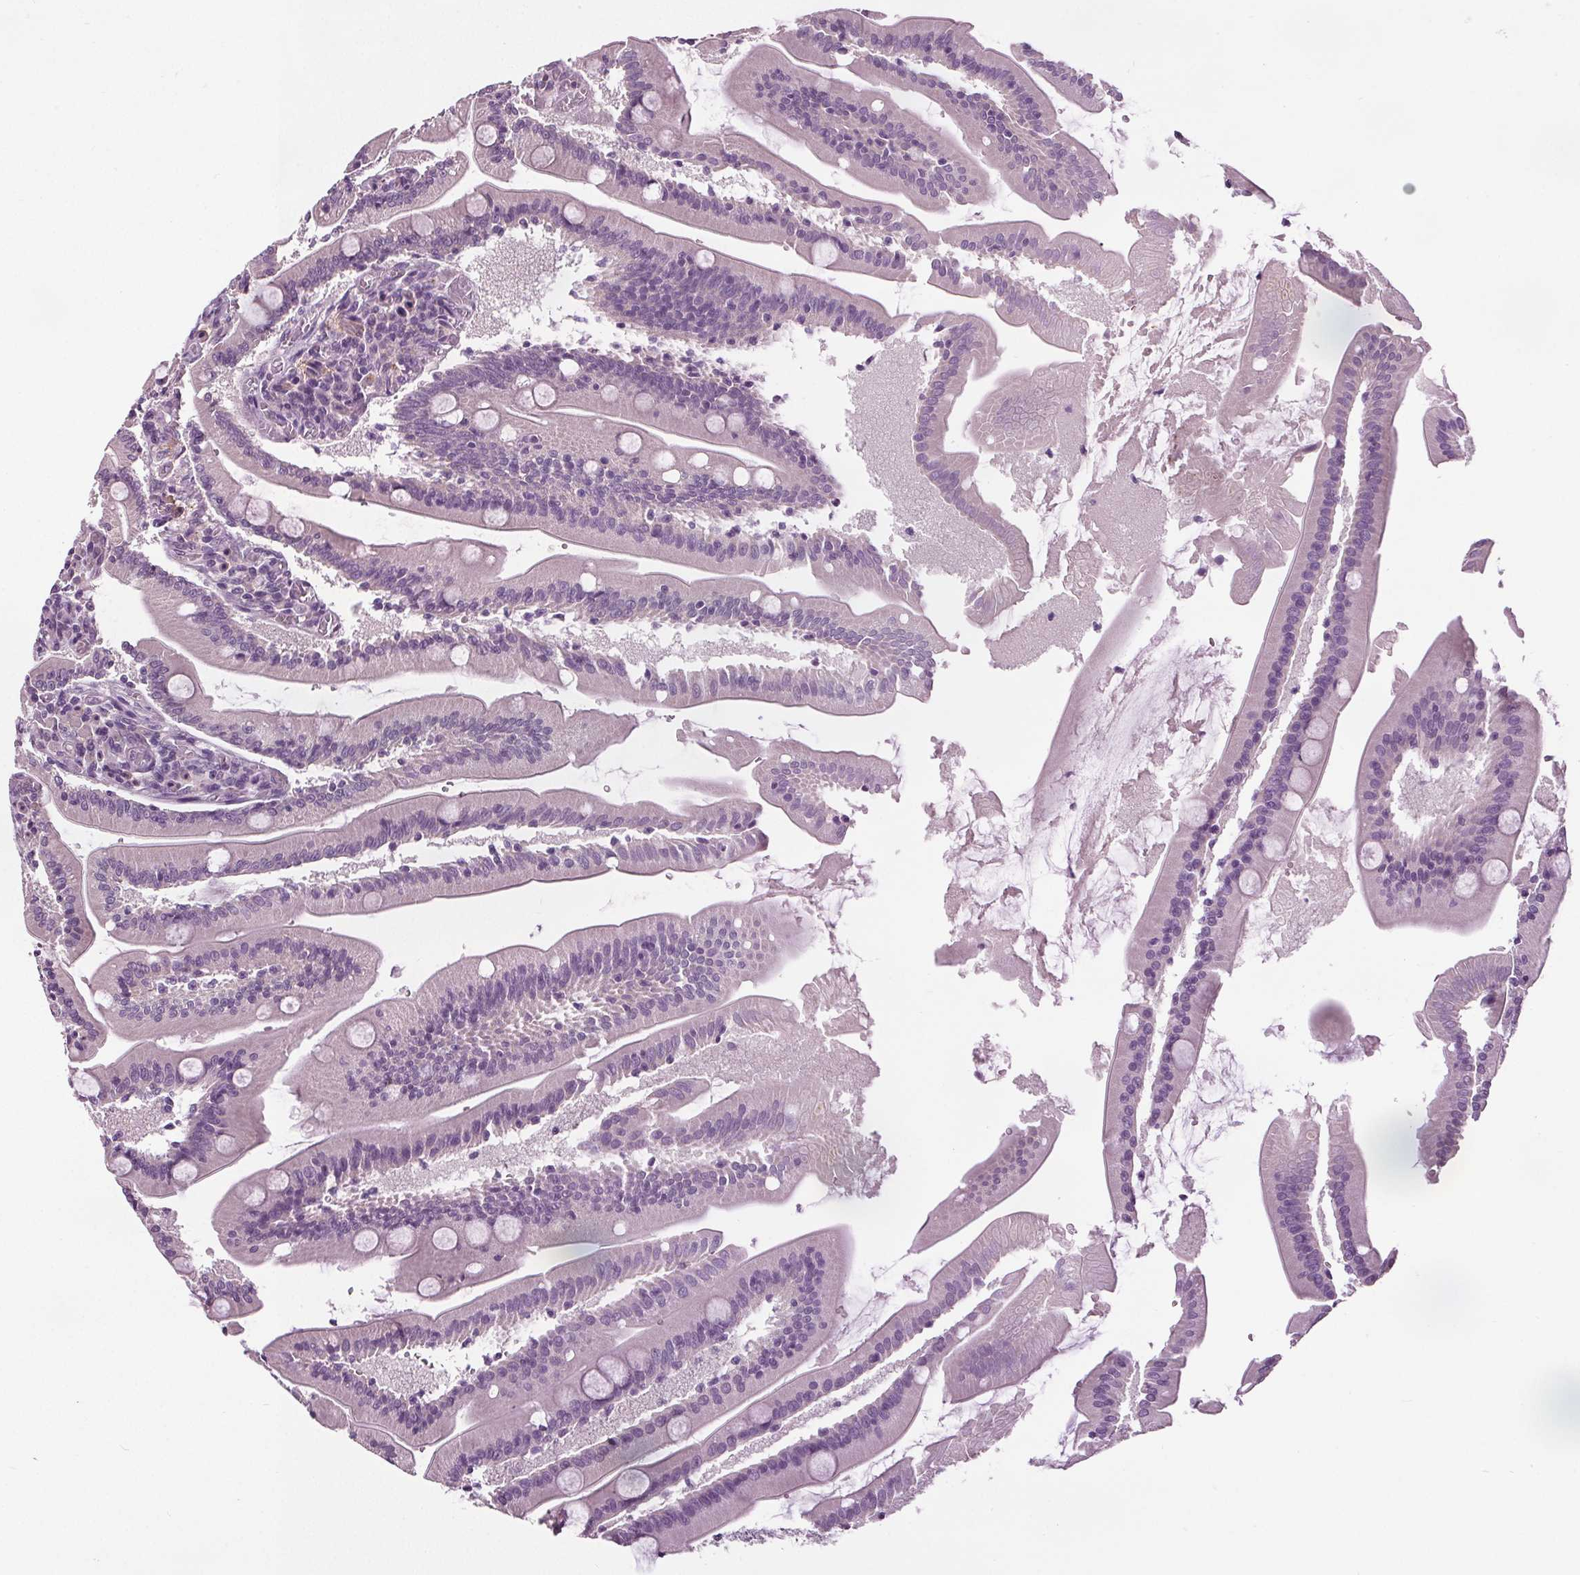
{"staining": {"intensity": "negative", "quantity": "none", "location": "none"}, "tissue": "small intestine", "cell_type": "Glandular cells", "image_type": "normal", "snomed": [{"axis": "morphology", "description": "Normal tissue, NOS"}, {"axis": "topography", "description": "Small intestine"}], "caption": "Protein analysis of unremarkable small intestine exhibits no significant staining in glandular cells.", "gene": "RASA1", "patient": {"sex": "male", "age": 37}}